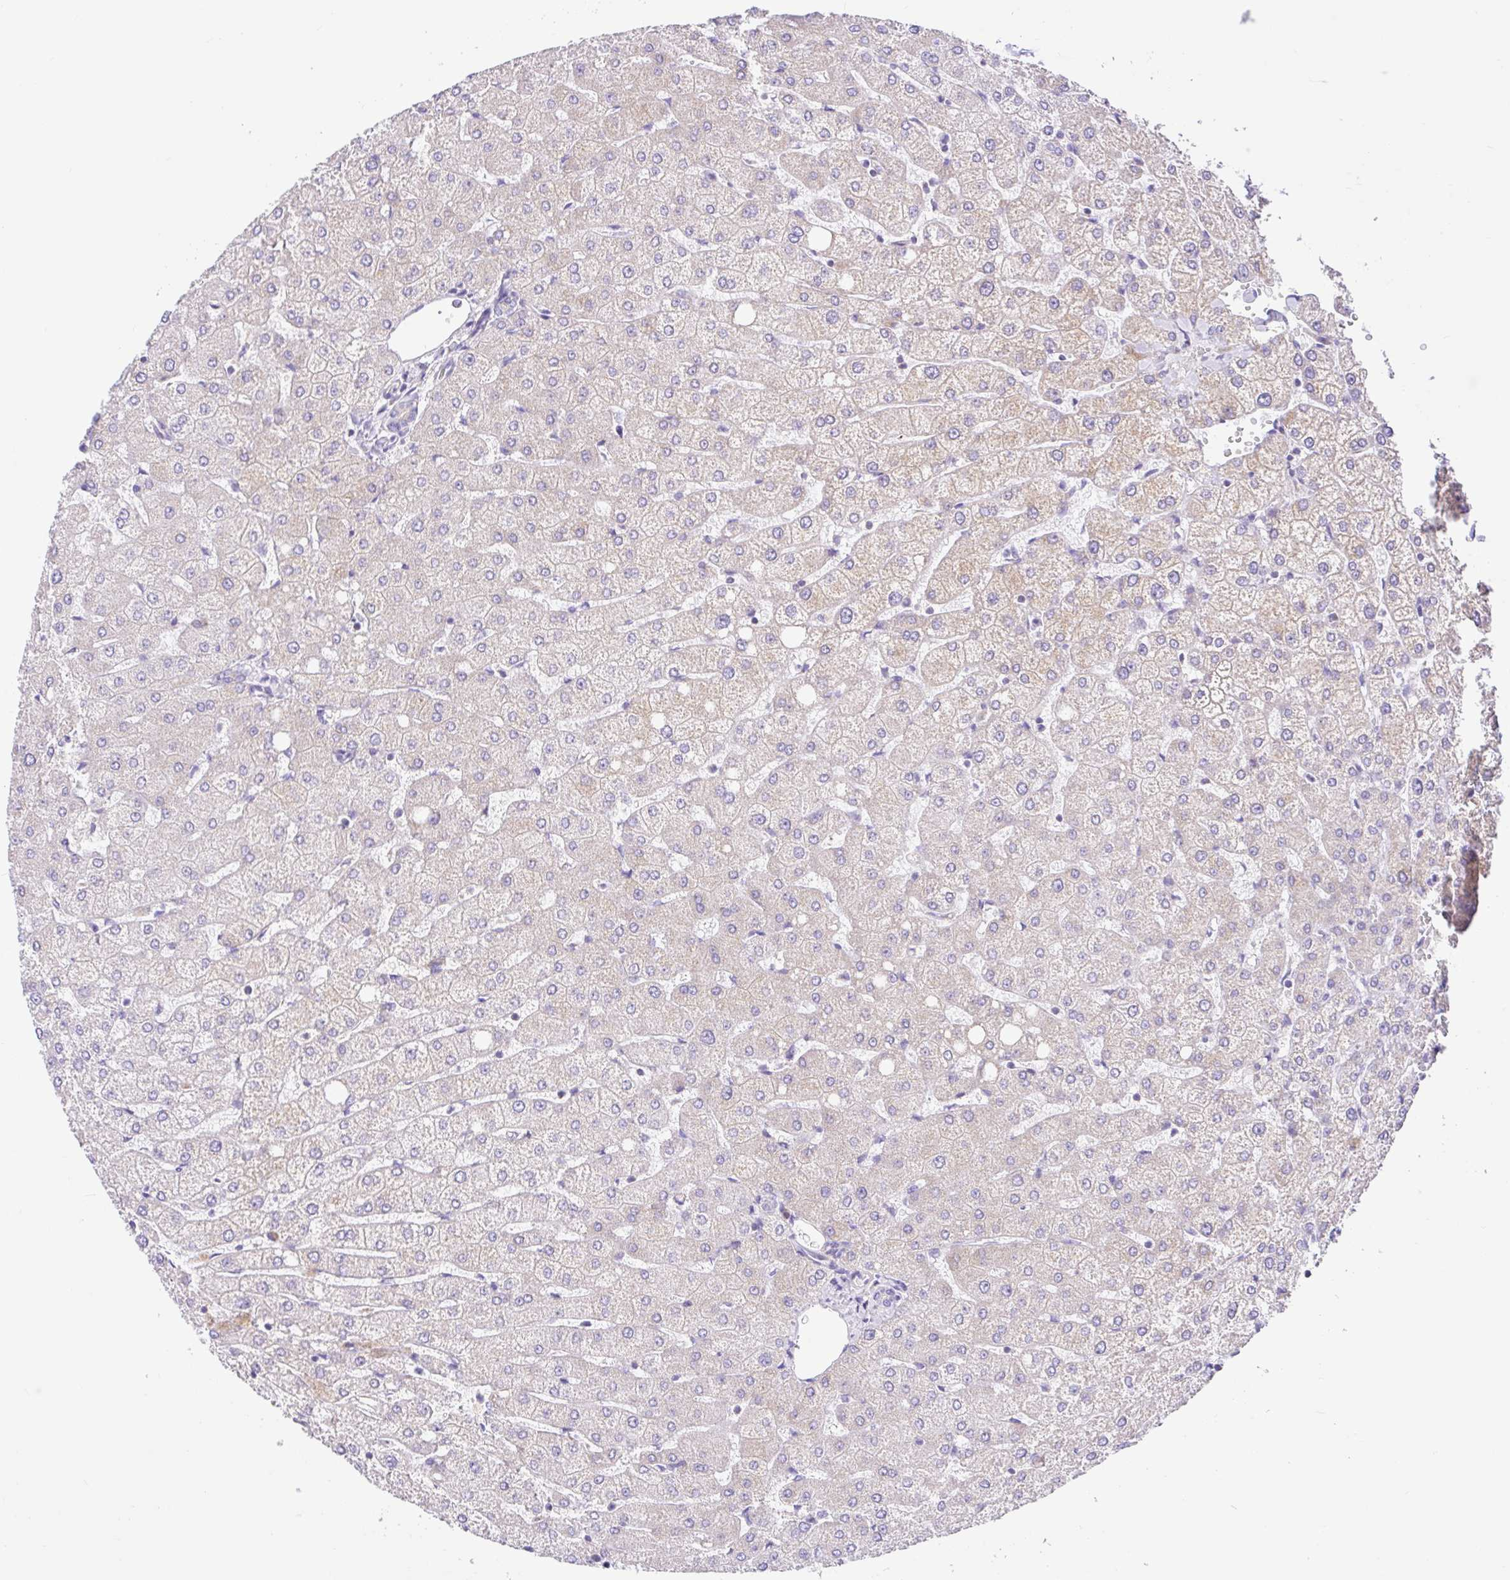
{"staining": {"intensity": "negative", "quantity": "none", "location": "none"}, "tissue": "liver", "cell_type": "Cholangiocytes", "image_type": "normal", "snomed": [{"axis": "morphology", "description": "Normal tissue, NOS"}, {"axis": "topography", "description": "Liver"}], "caption": "Cholangiocytes are negative for protein expression in normal human liver. (Brightfield microscopy of DAB (3,3'-diaminobenzidine) IHC at high magnification).", "gene": "NDUFS2", "patient": {"sex": "female", "age": 54}}